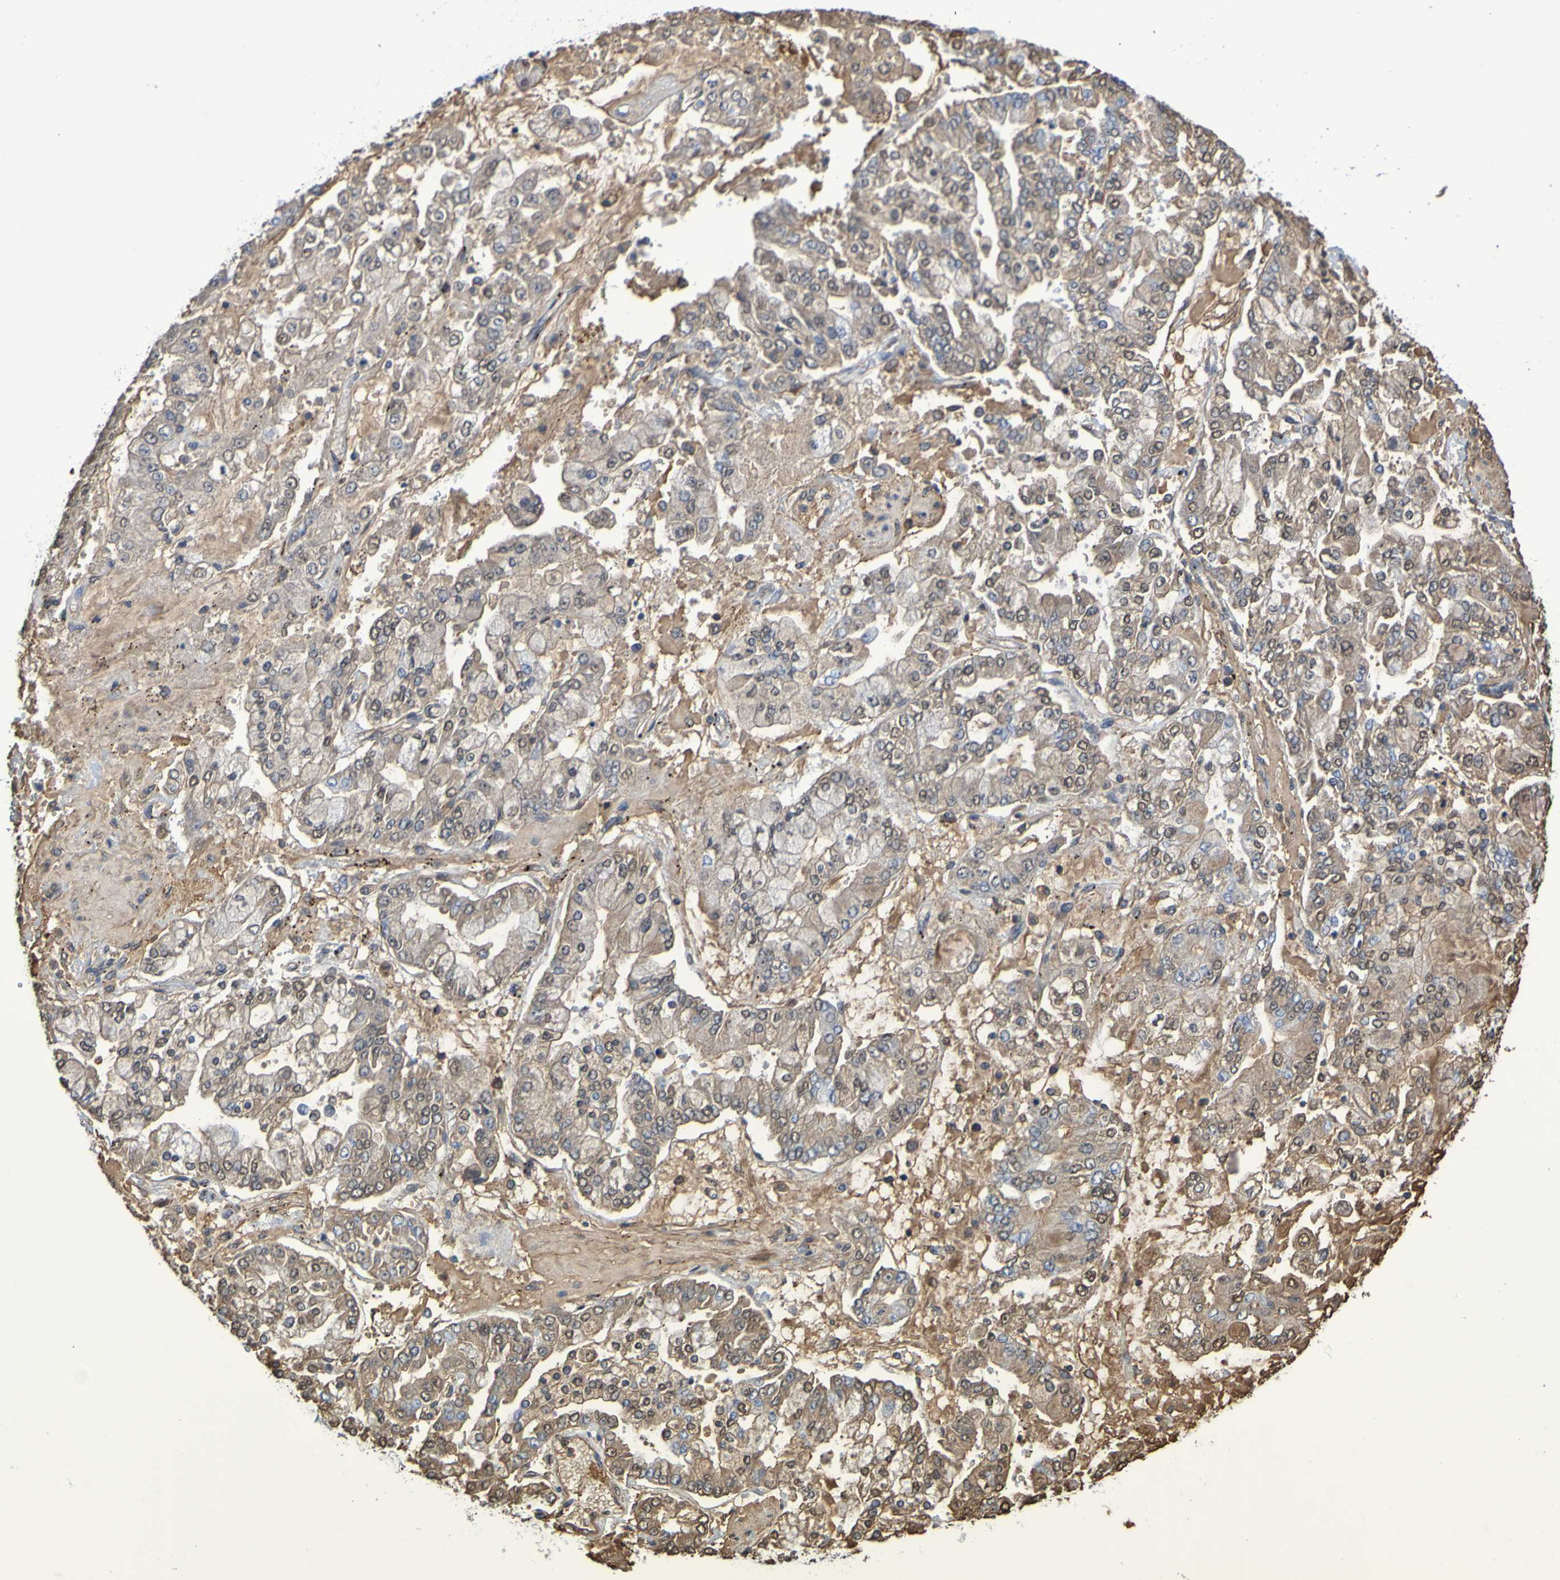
{"staining": {"intensity": "moderate", "quantity": "25%-75%", "location": "cytoplasmic/membranous,nuclear"}, "tissue": "stomach cancer", "cell_type": "Tumor cells", "image_type": "cancer", "snomed": [{"axis": "morphology", "description": "Adenocarcinoma, NOS"}, {"axis": "topography", "description": "Stomach"}], "caption": "Adenocarcinoma (stomach) stained with a brown dye exhibits moderate cytoplasmic/membranous and nuclear positive positivity in approximately 25%-75% of tumor cells.", "gene": "GAB3", "patient": {"sex": "male", "age": 76}}